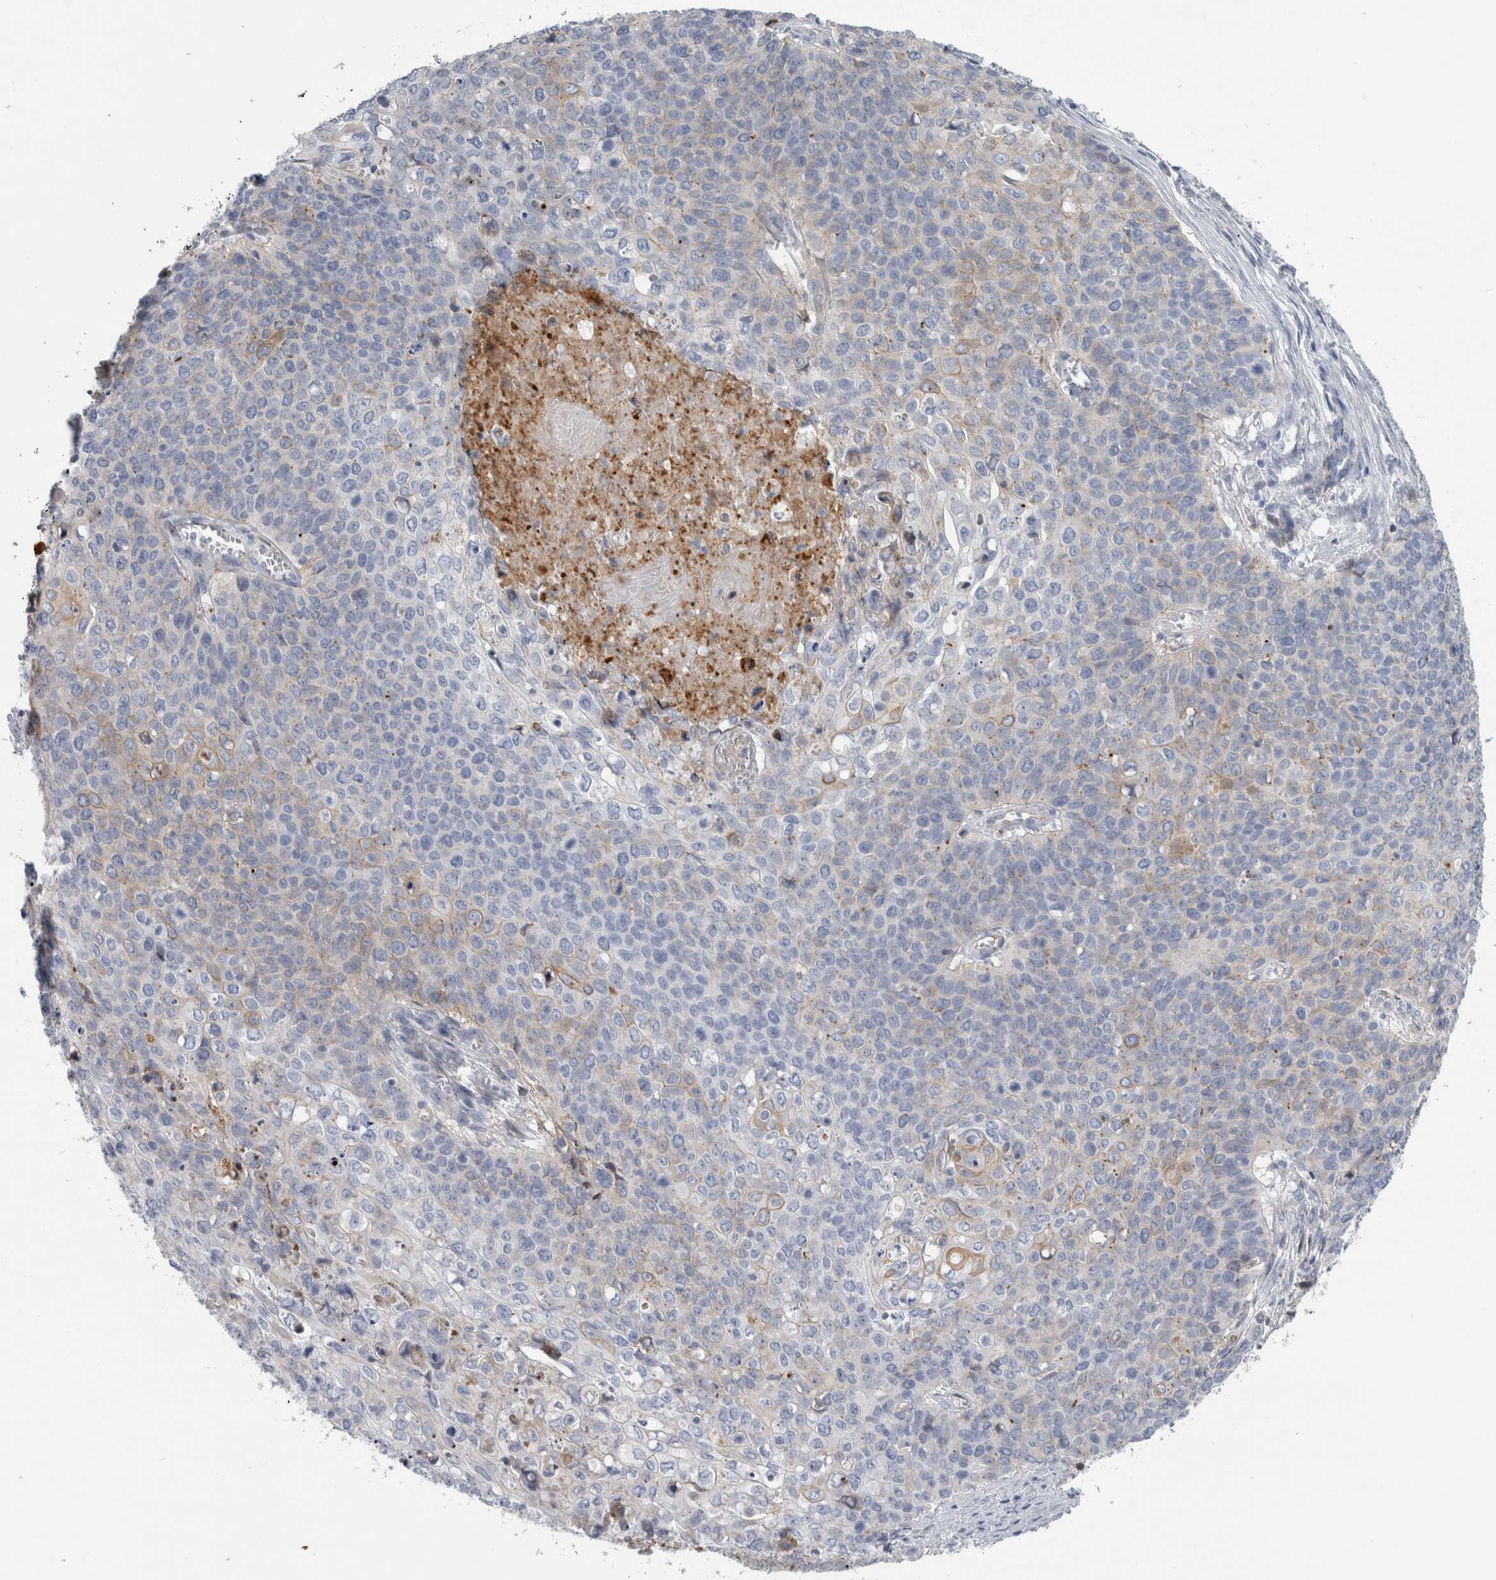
{"staining": {"intensity": "weak", "quantity": "<25%", "location": "cytoplasmic/membranous"}, "tissue": "cervical cancer", "cell_type": "Tumor cells", "image_type": "cancer", "snomed": [{"axis": "morphology", "description": "Squamous cell carcinoma, NOS"}, {"axis": "topography", "description": "Cervix"}], "caption": "Immunohistochemistry (IHC) image of human cervical cancer stained for a protein (brown), which exhibits no positivity in tumor cells.", "gene": "DNAJC24", "patient": {"sex": "female", "age": 39}}